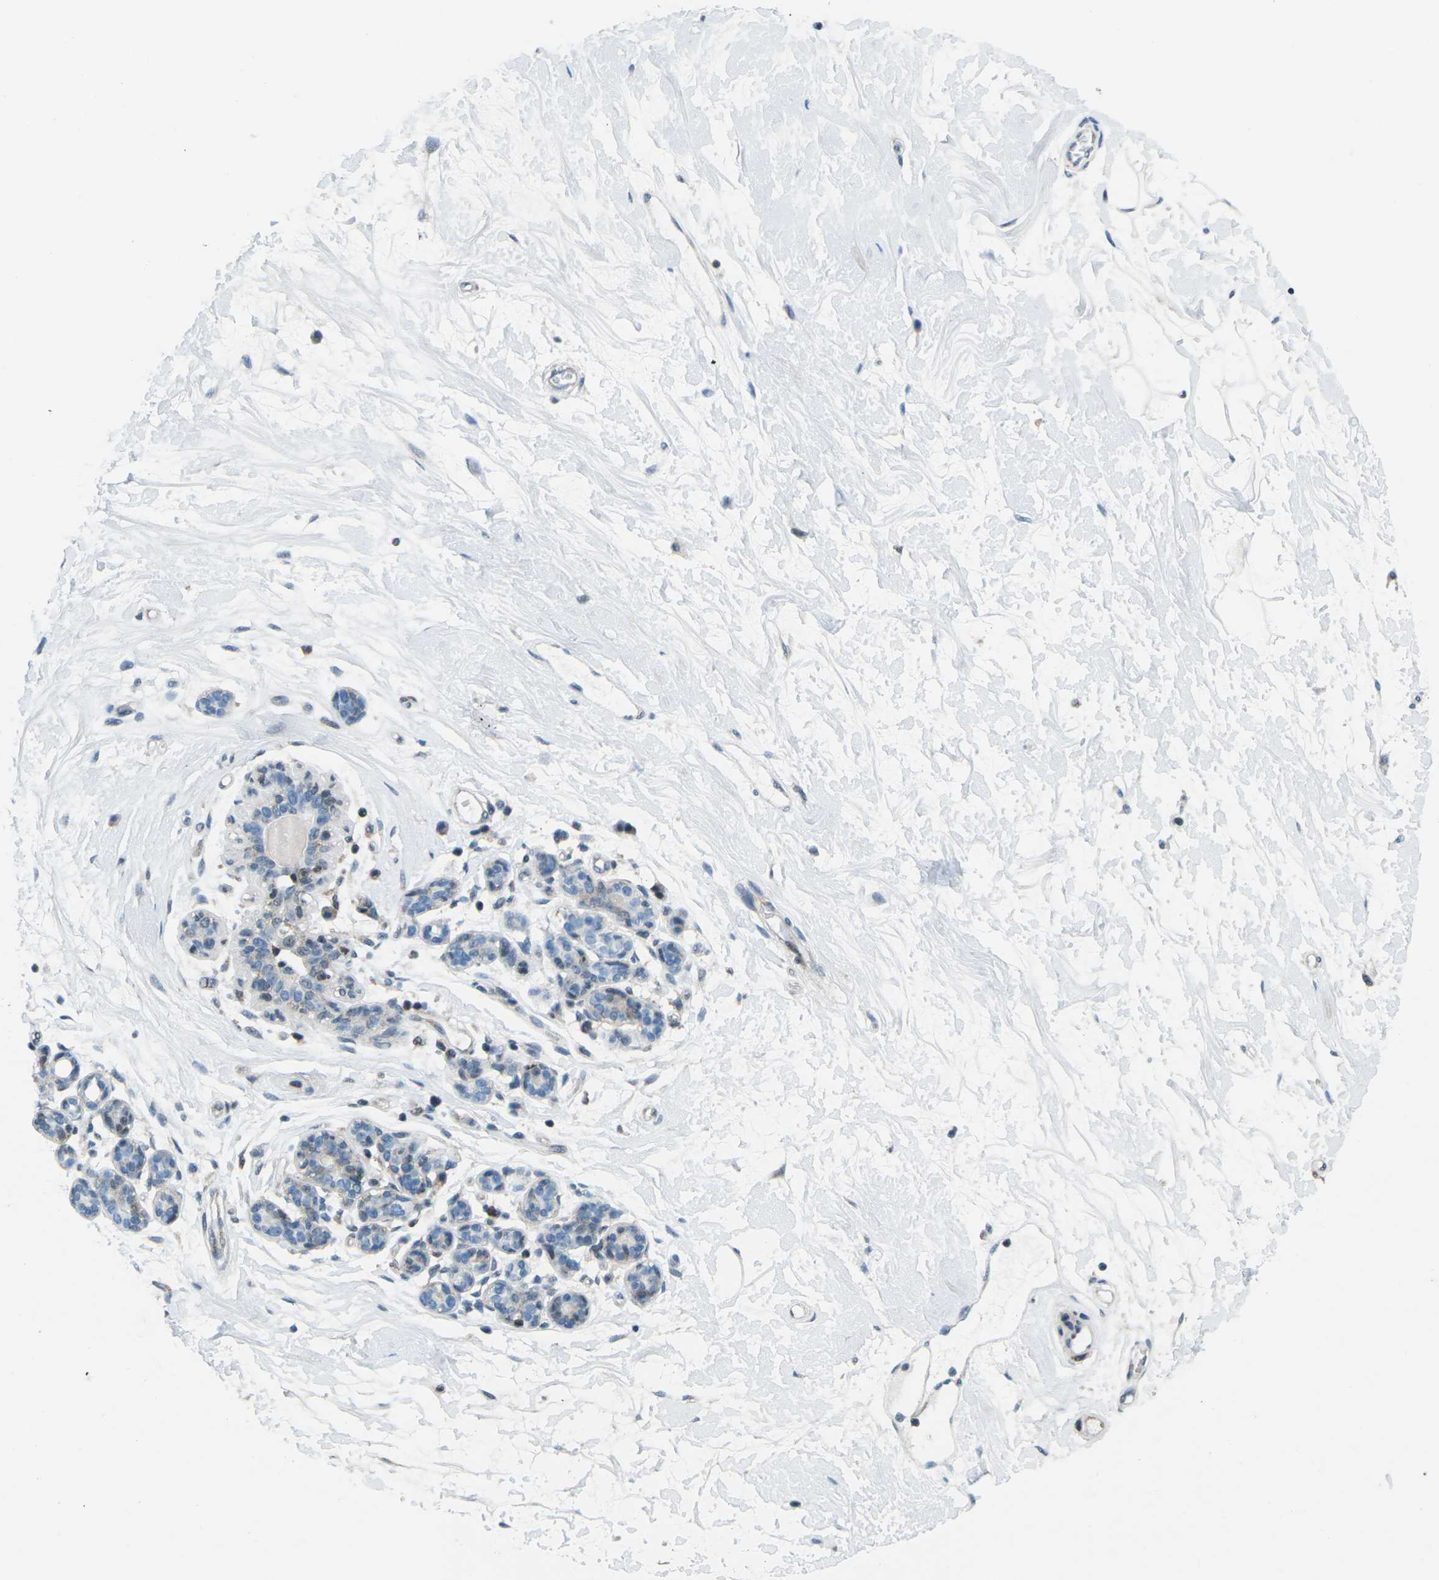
{"staining": {"intensity": "negative", "quantity": "none", "location": "none"}, "tissue": "breast", "cell_type": "Adipocytes", "image_type": "normal", "snomed": [{"axis": "morphology", "description": "Normal tissue, NOS"}, {"axis": "morphology", "description": "Lobular carcinoma"}, {"axis": "topography", "description": "Breast"}], "caption": "A photomicrograph of human breast is negative for staining in adipocytes. (Brightfield microscopy of DAB (3,3'-diaminobenzidine) IHC at high magnification).", "gene": "MBNL1", "patient": {"sex": "female", "age": 59}}